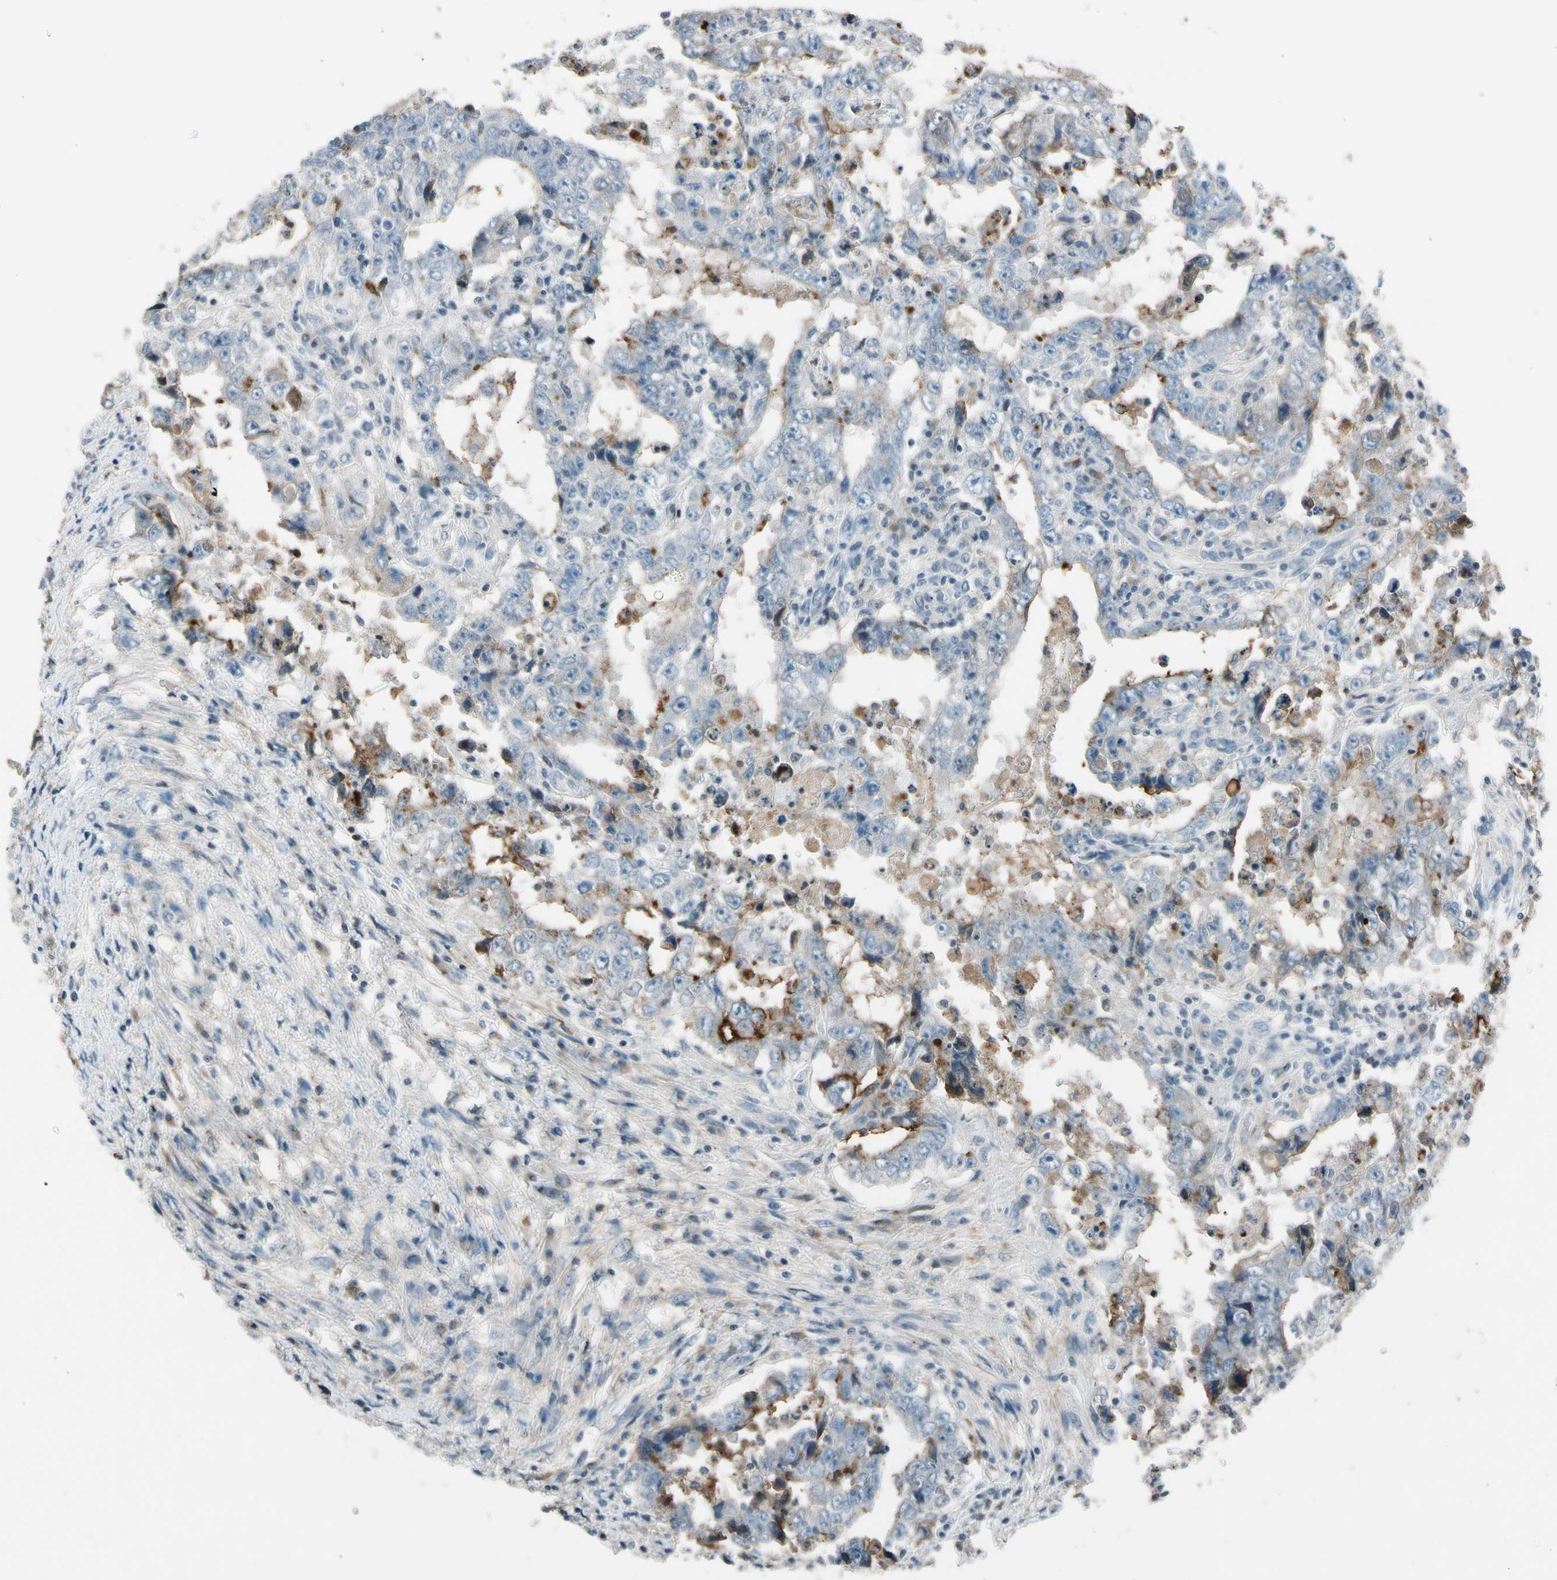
{"staining": {"intensity": "negative", "quantity": "none", "location": "none"}, "tissue": "testis cancer", "cell_type": "Tumor cells", "image_type": "cancer", "snomed": [{"axis": "morphology", "description": "Carcinoma, Embryonal, NOS"}, {"axis": "topography", "description": "Testis"}], "caption": "Image shows no significant protein staining in tumor cells of embryonal carcinoma (testis).", "gene": "PDPN", "patient": {"sex": "male", "age": 26}}